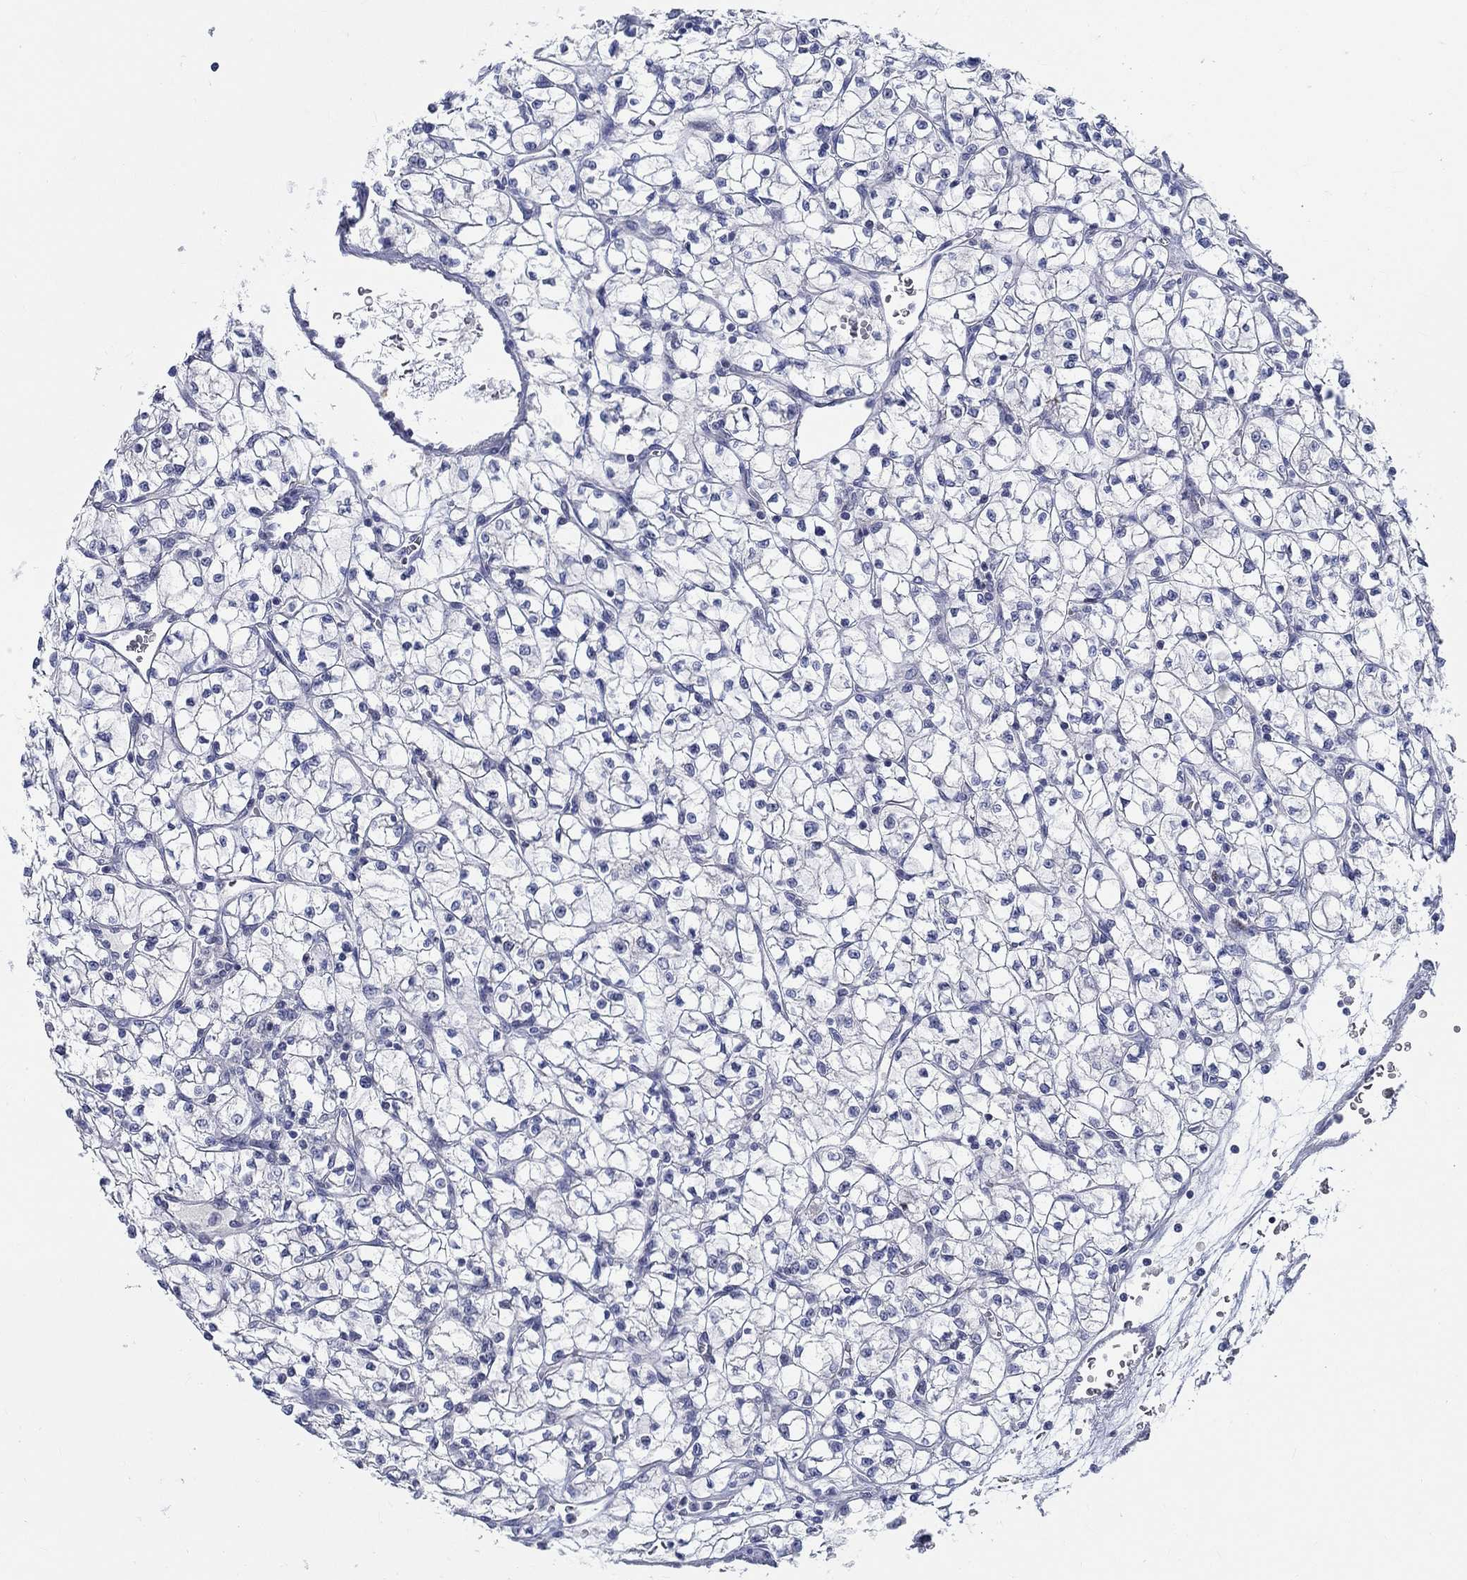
{"staining": {"intensity": "negative", "quantity": "none", "location": "none"}, "tissue": "renal cancer", "cell_type": "Tumor cells", "image_type": "cancer", "snomed": [{"axis": "morphology", "description": "Adenocarcinoma, NOS"}, {"axis": "topography", "description": "Kidney"}], "caption": "Tumor cells show no significant staining in renal cancer.", "gene": "SMIM18", "patient": {"sex": "female", "age": 64}}